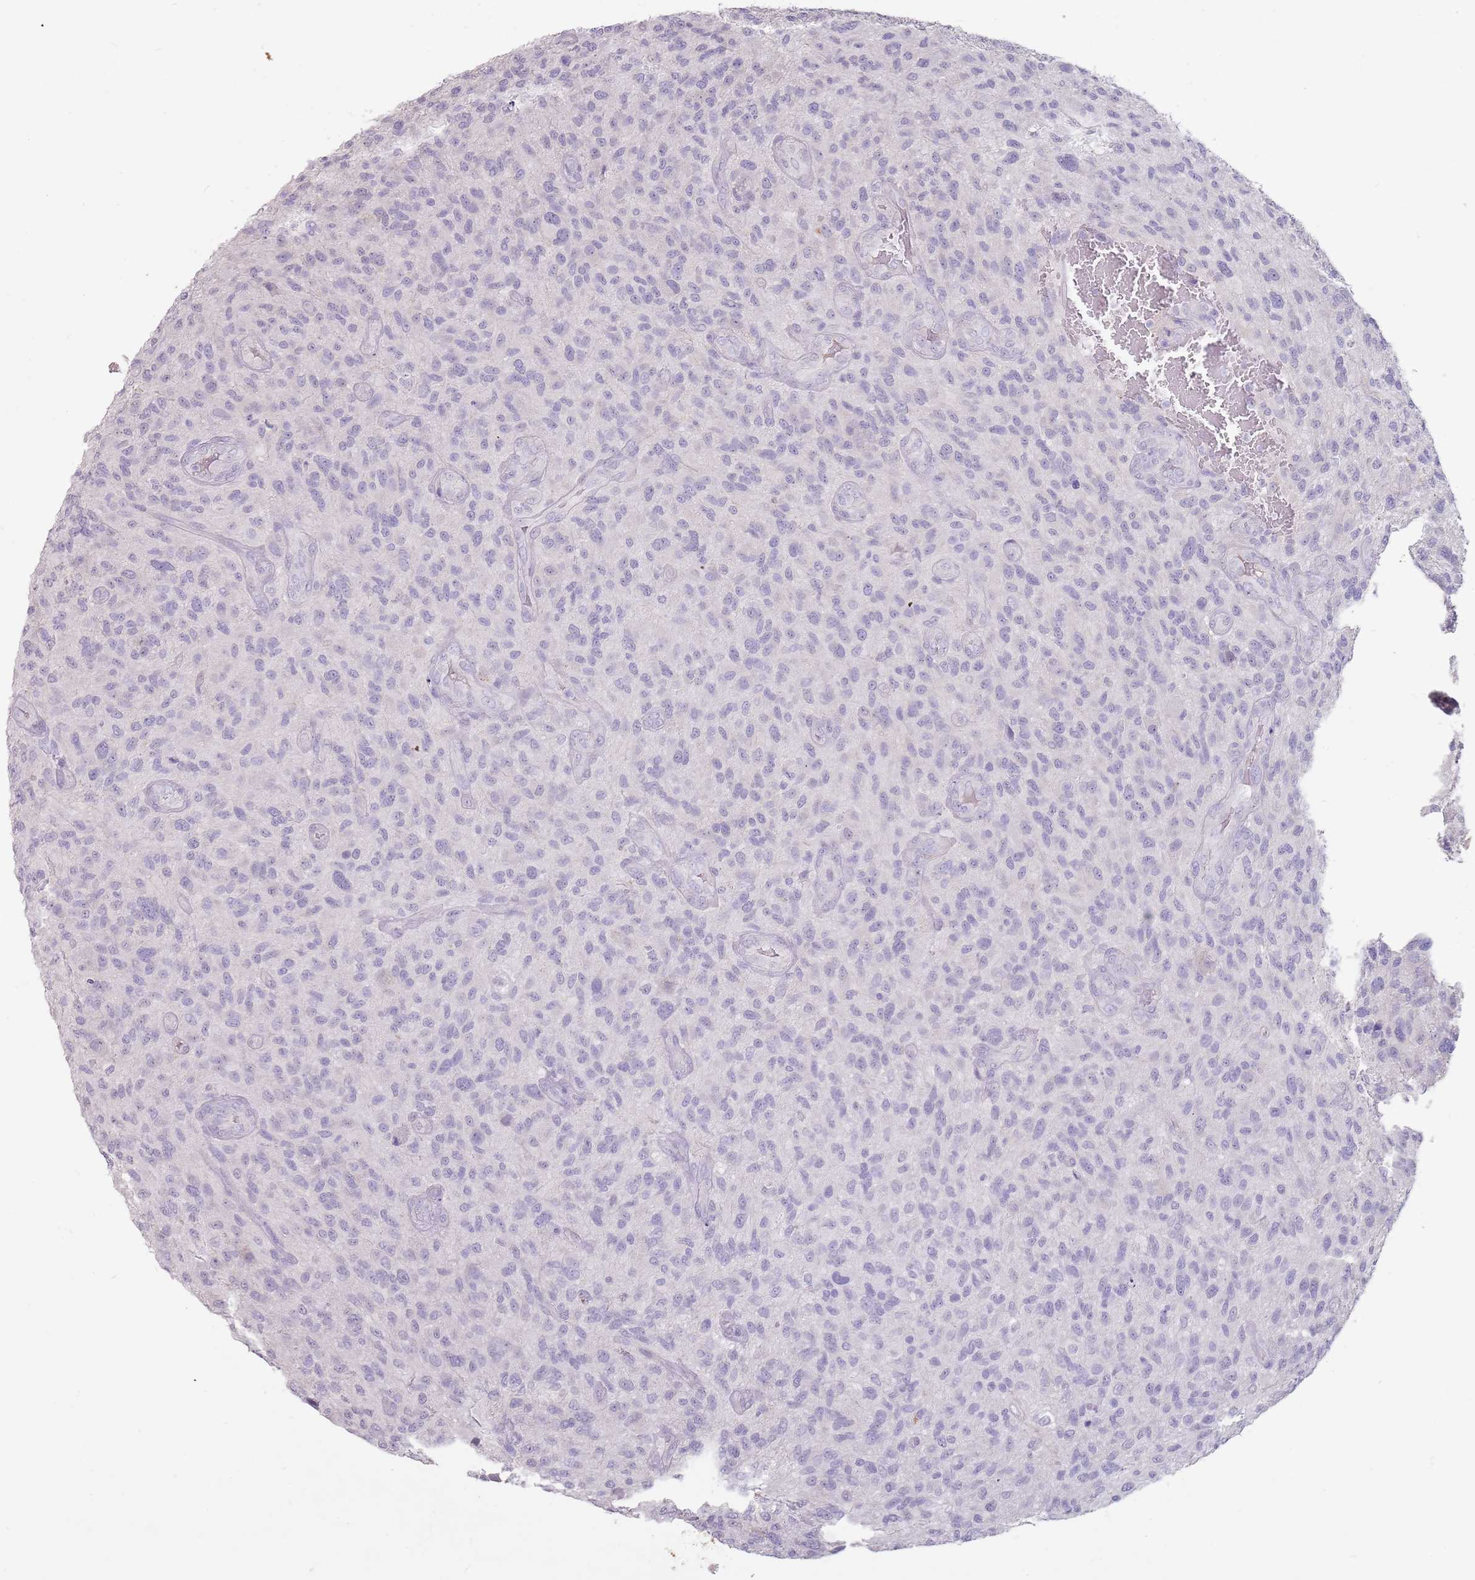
{"staining": {"intensity": "negative", "quantity": "none", "location": "none"}, "tissue": "glioma", "cell_type": "Tumor cells", "image_type": "cancer", "snomed": [{"axis": "morphology", "description": "Glioma, malignant, High grade"}, {"axis": "topography", "description": "Brain"}], "caption": "Immunohistochemical staining of malignant glioma (high-grade) displays no significant staining in tumor cells.", "gene": "STYK1", "patient": {"sex": "male", "age": 47}}